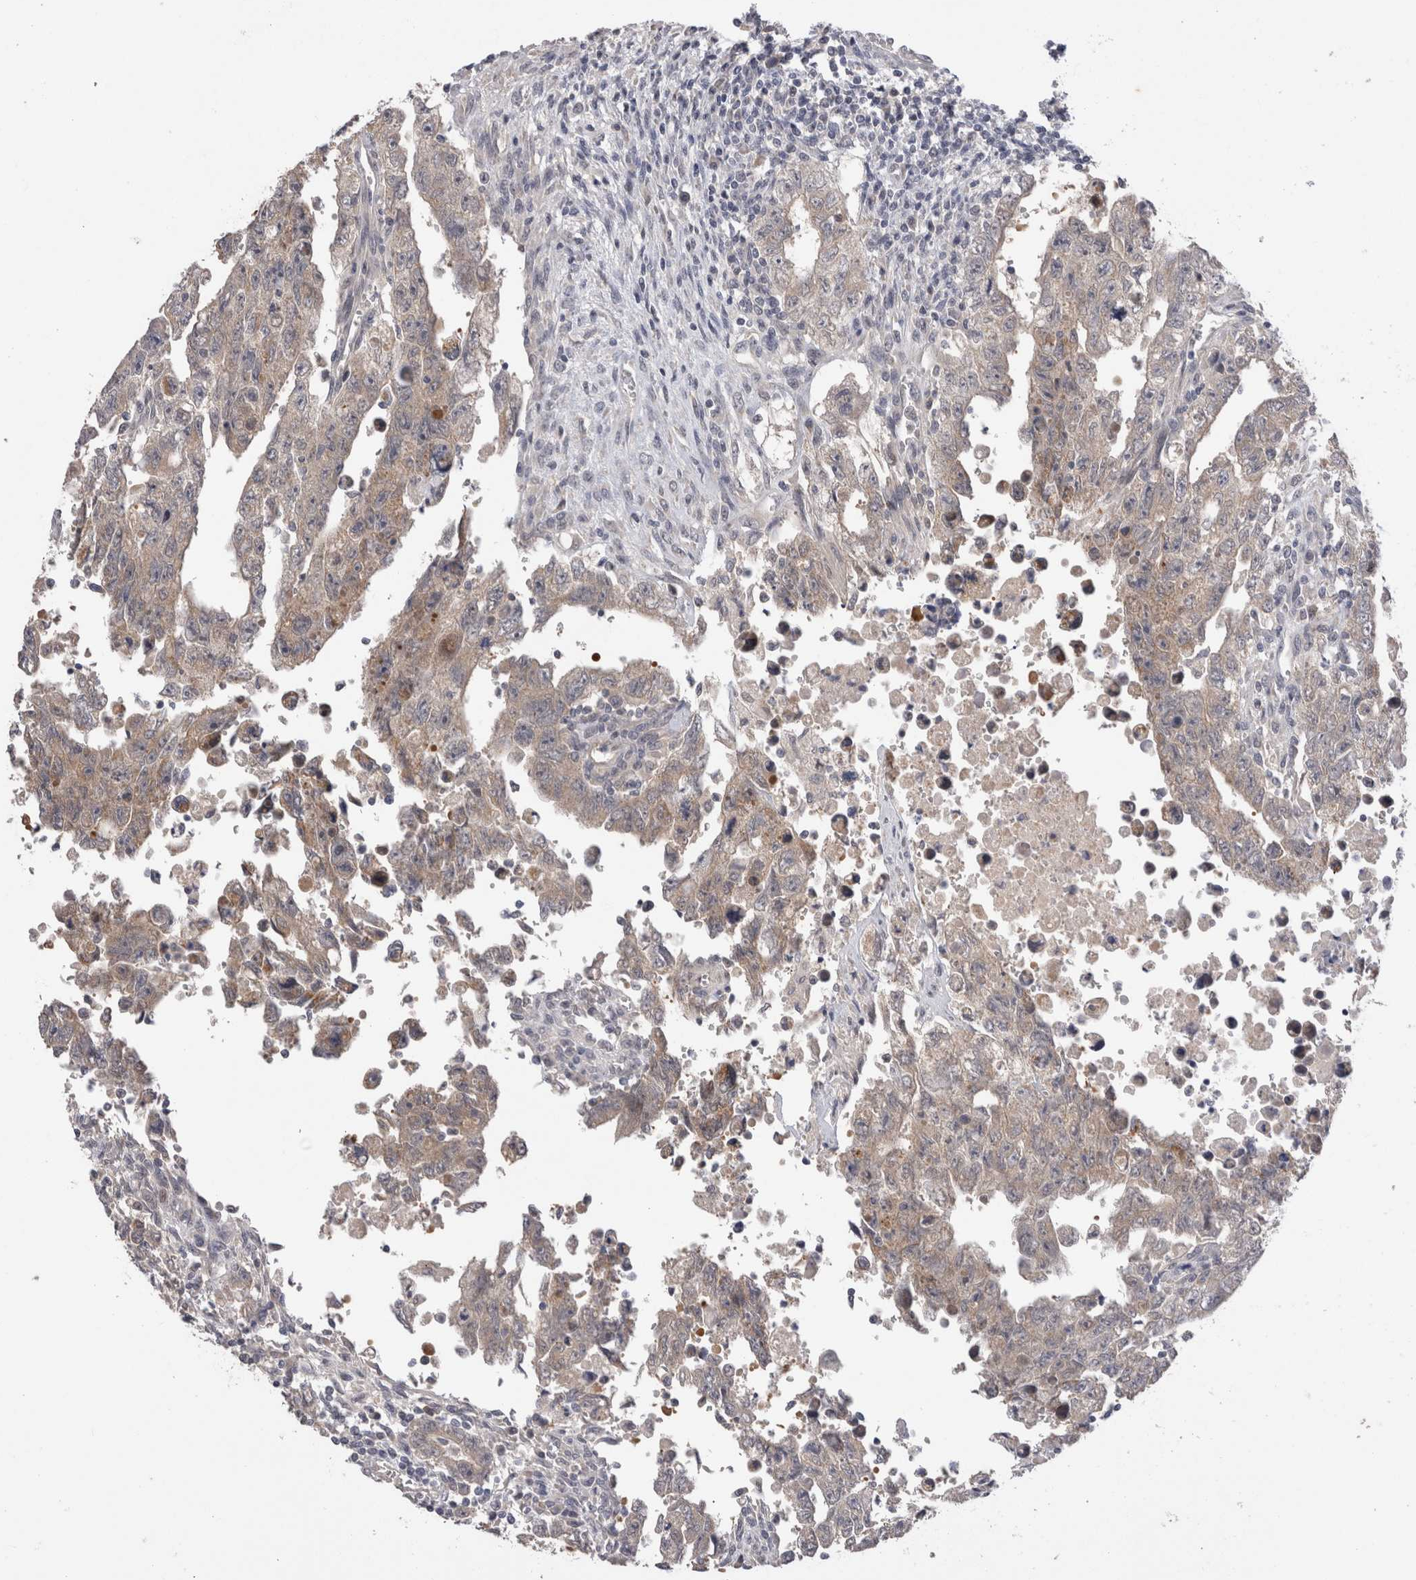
{"staining": {"intensity": "weak", "quantity": "25%-75%", "location": "cytoplasmic/membranous"}, "tissue": "testis cancer", "cell_type": "Tumor cells", "image_type": "cancer", "snomed": [{"axis": "morphology", "description": "Carcinoma, Embryonal, NOS"}, {"axis": "topography", "description": "Testis"}], "caption": "A brown stain shows weak cytoplasmic/membranous positivity of a protein in human embryonal carcinoma (testis) tumor cells. (Stains: DAB (3,3'-diaminobenzidine) in brown, nuclei in blue, Microscopy: brightfield microscopy at high magnification).", "gene": "CRYBG1", "patient": {"sex": "male", "age": 28}}